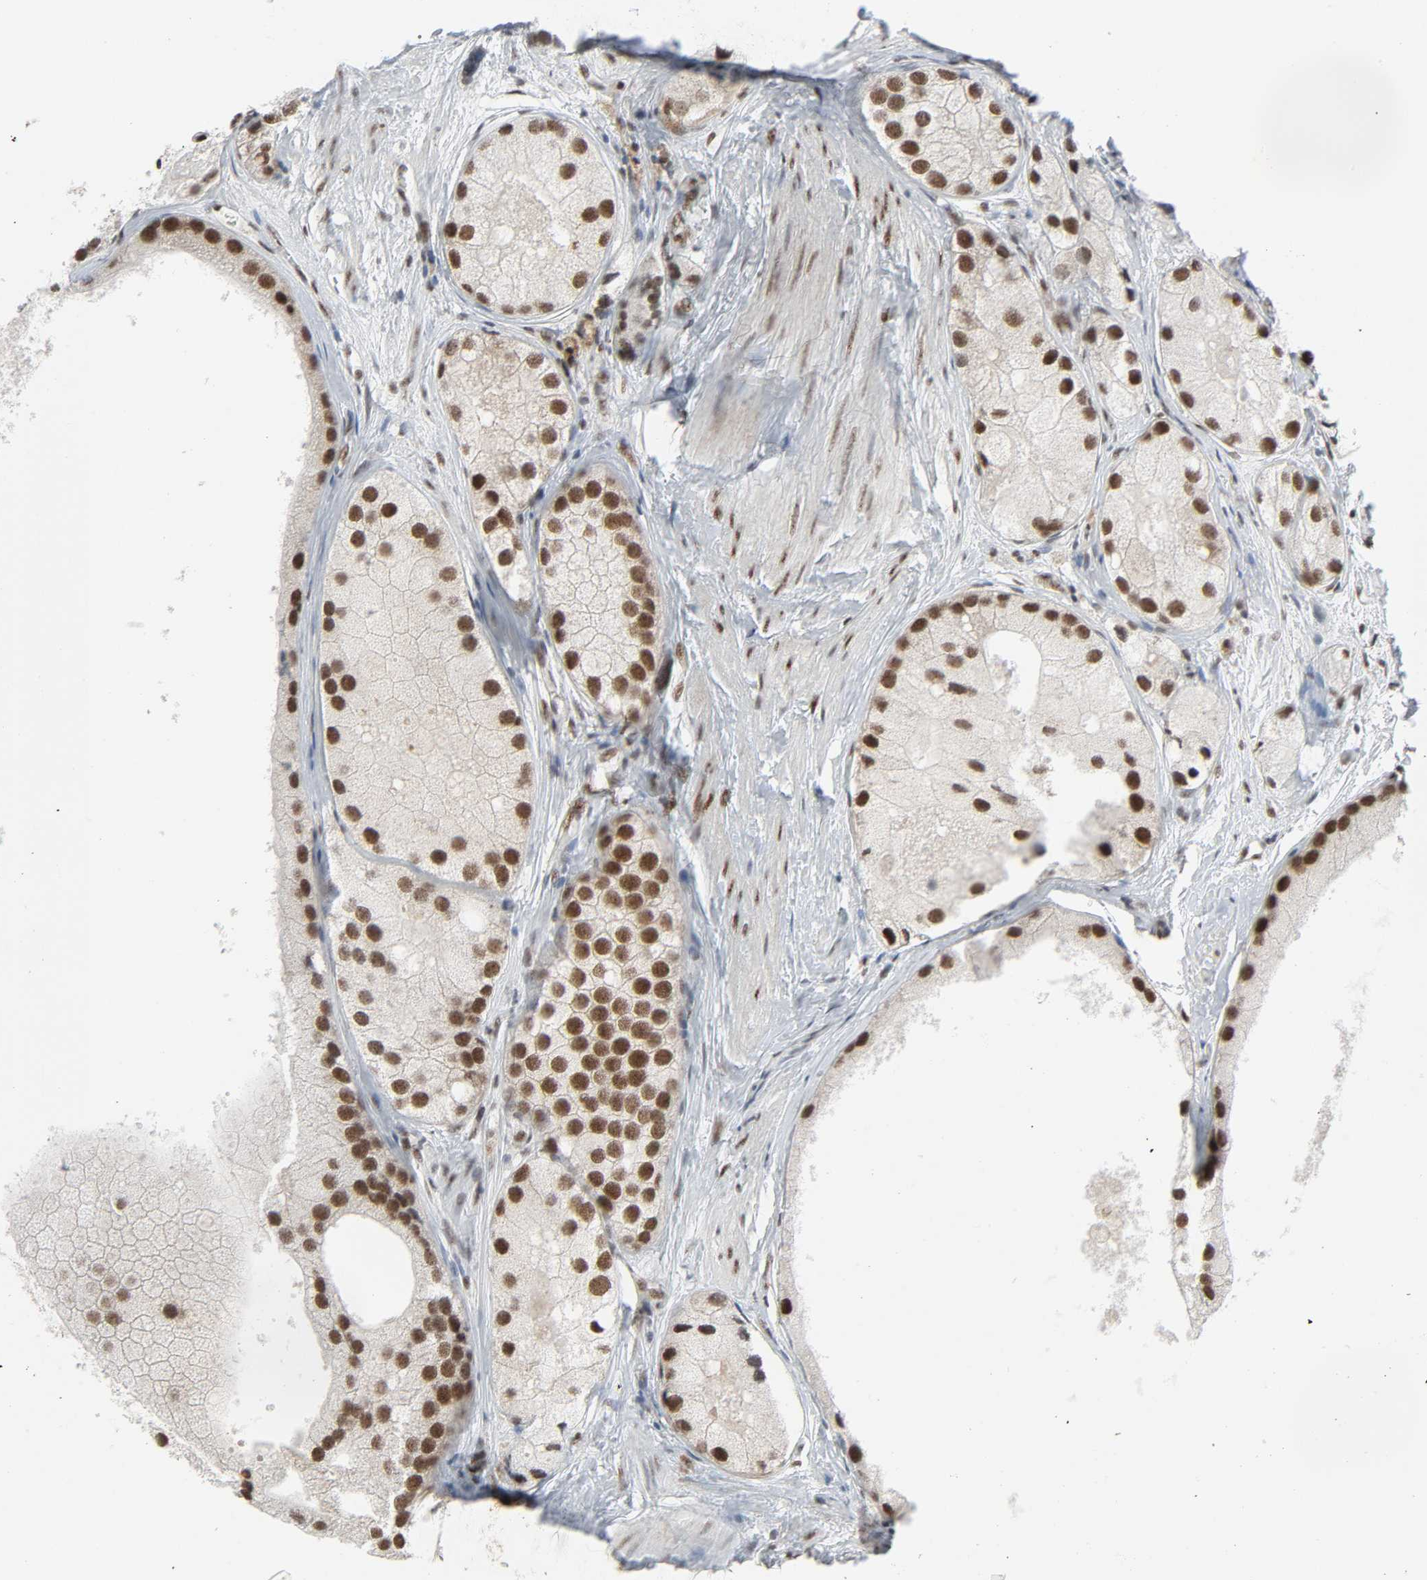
{"staining": {"intensity": "strong", "quantity": ">75%", "location": "nuclear"}, "tissue": "prostate cancer", "cell_type": "Tumor cells", "image_type": "cancer", "snomed": [{"axis": "morphology", "description": "Adenocarcinoma, Low grade"}, {"axis": "topography", "description": "Prostate"}], "caption": "Immunohistochemical staining of human prostate cancer (low-grade adenocarcinoma) exhibits high levels of strong nuclear positivity in approximately >75% of tumor cells.", "gene": "CDK7", "patient": {"sex": "male", "age": 69}}